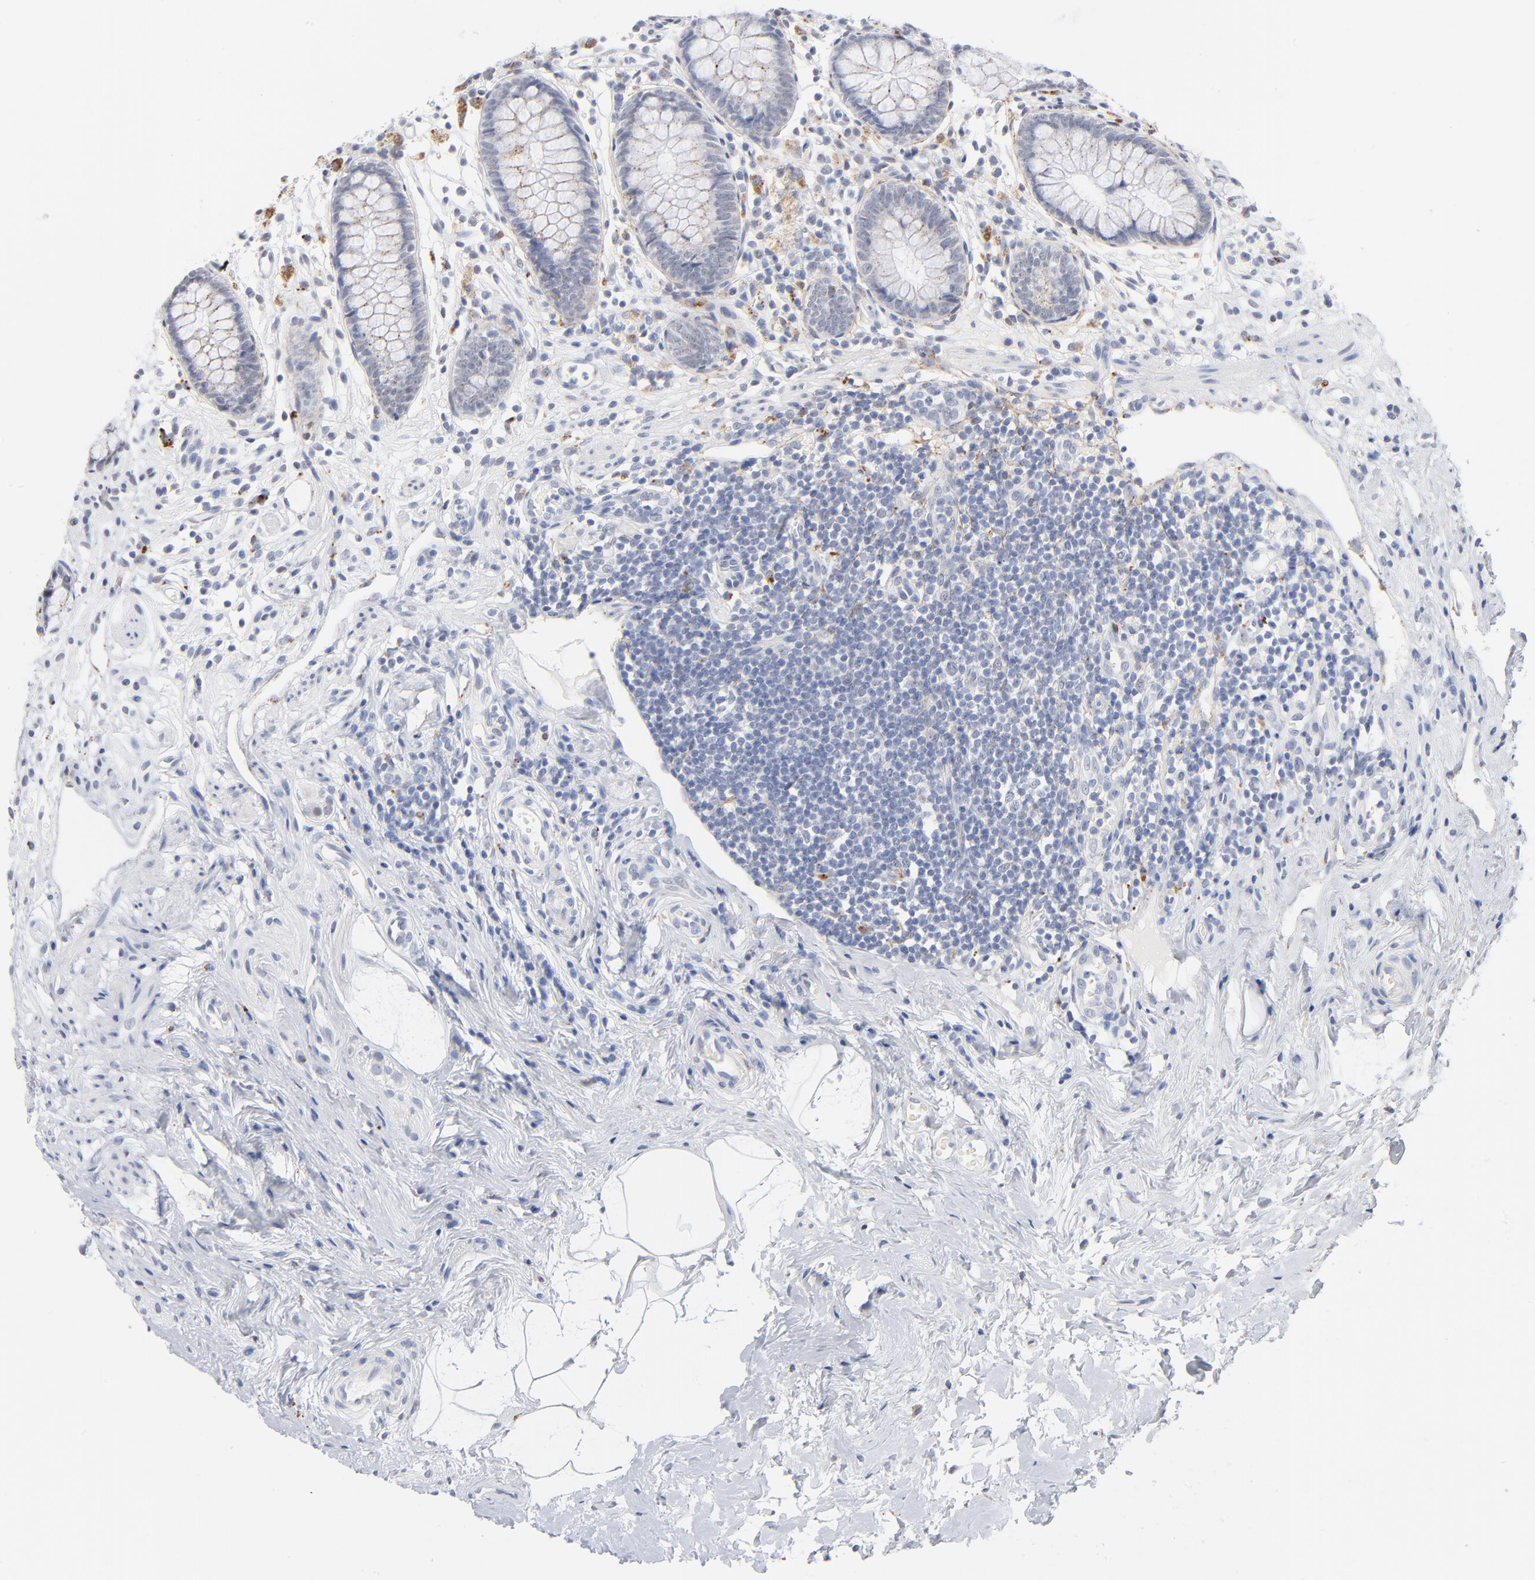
{"staining": {"intensity": "weak", "quantity": "25%-75%", "location": "cytoplasmic/membranous"}, "tissue": "appendix", "cell_type": "Glandular cells", "image_type": "normal", "snomed": [{"axis": "morphology", "description": "Normal tissue, NOS"}, {"axis": "topography", "description": "Appendix"}], "caption": "High-magnification brightfield microscopy of unremarkable appendix stained with DAB (brown) and counterstained with hematoxylin (blue). glandular cells exhibit weak cytoplasmic/membranous expression is appreciated in approximately25%-75% of cells. The protein is shown in brown color, while the nuclei are stained blue.", "gene": "LTBP2", "patient": {"sex": "male", "age": 38}}